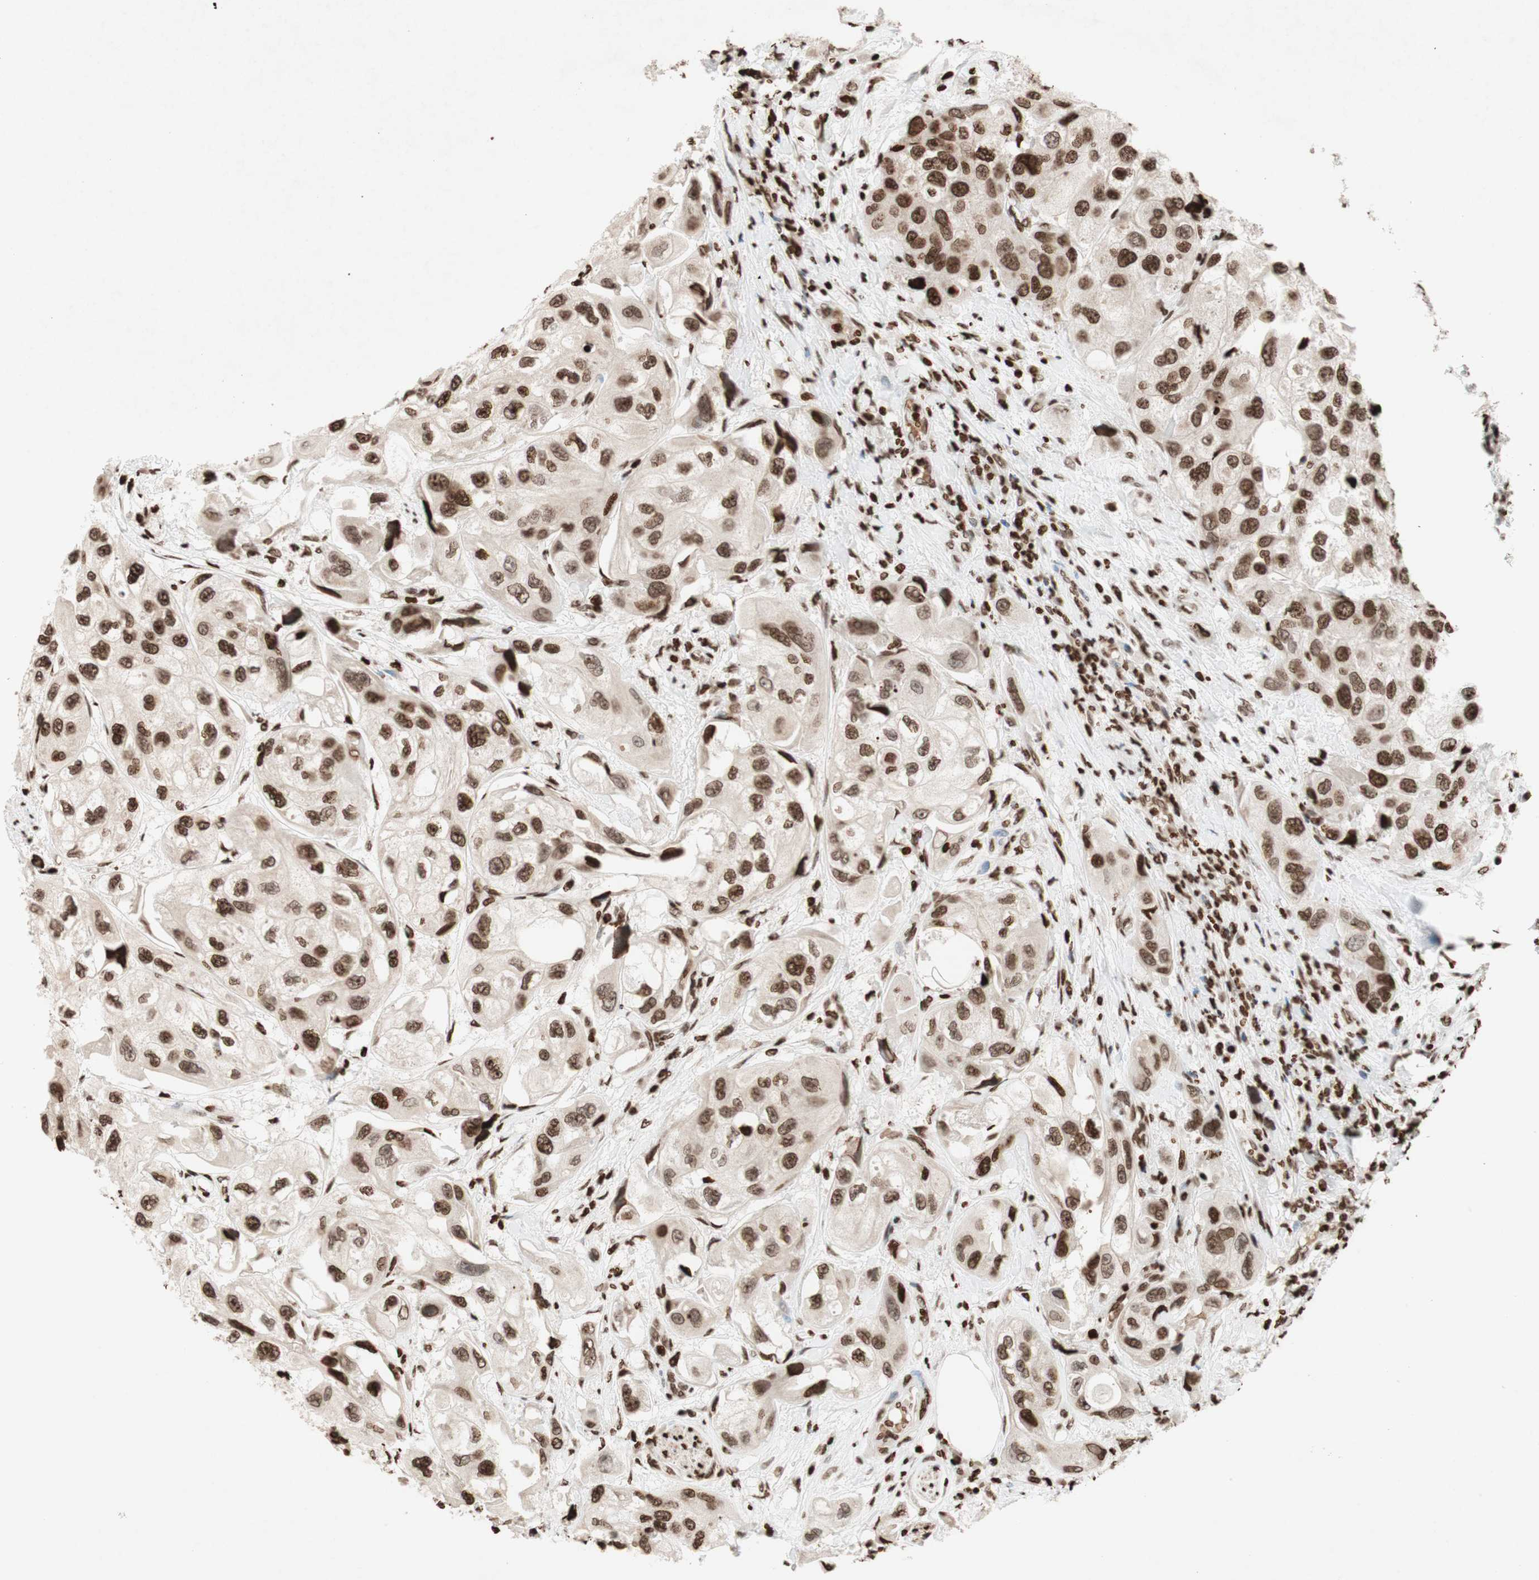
{"staining": {"intensity": "moderate", "quantity": ">75%", "location": "nuclear"}, "tissue": "urothelial cancer", "cell_type": "Tumor cells", "image_type": "cancer", "snomed": [{"axis": "morphology", "description": "Urothelial carcinoma, High grade"}, {"axis": "topography", "description": "Urinary bladder"}], "caption": "Tumor cells reveal moderate nuclear positivity in approximately >75% of cells in urothelial cancer. The protein of interest is shown in brown color, while the nuclei are stained blue.", "gene": "NCOA3", "patient": {"sex": "female", "age": 64}}